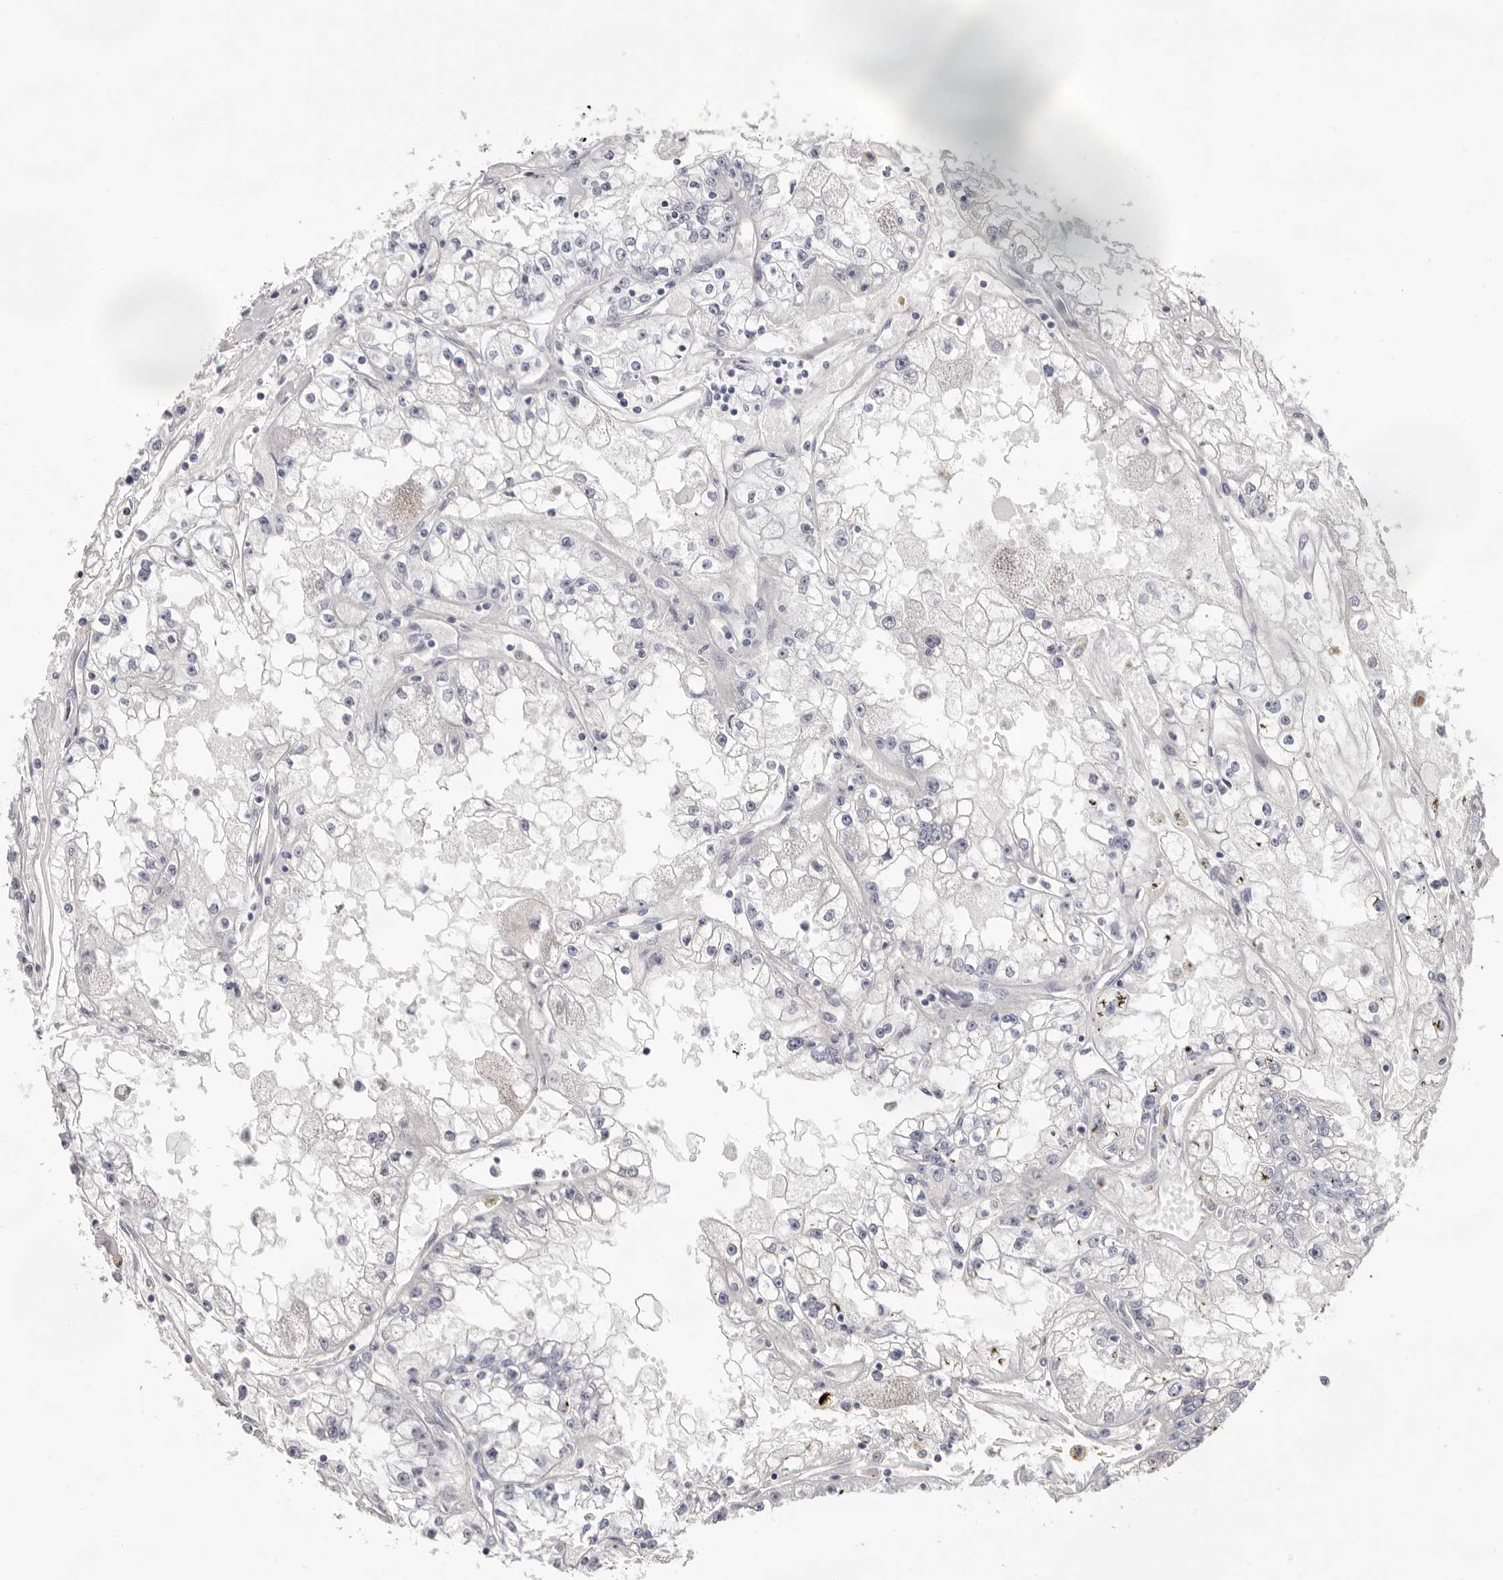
{"staining": {"intensity": "negative", "quantity": "none", "location": "none"}, "tissue": "renal cancer", "cell_type": "Tumor cells", "image_type": "cancer", "snomed": [{"axis": "morphology", "description": "Adenocarcinoma, NOS"}, {"axis": "topography", "description": "Kidney"}], "caption": "This is a photomicrograph of immunohistochemistry staining of adenocarcinoma (renal), which shows no expression in tumor cells.", "gene": "LPO", "patient": {"sex": "male", "age": 56}}